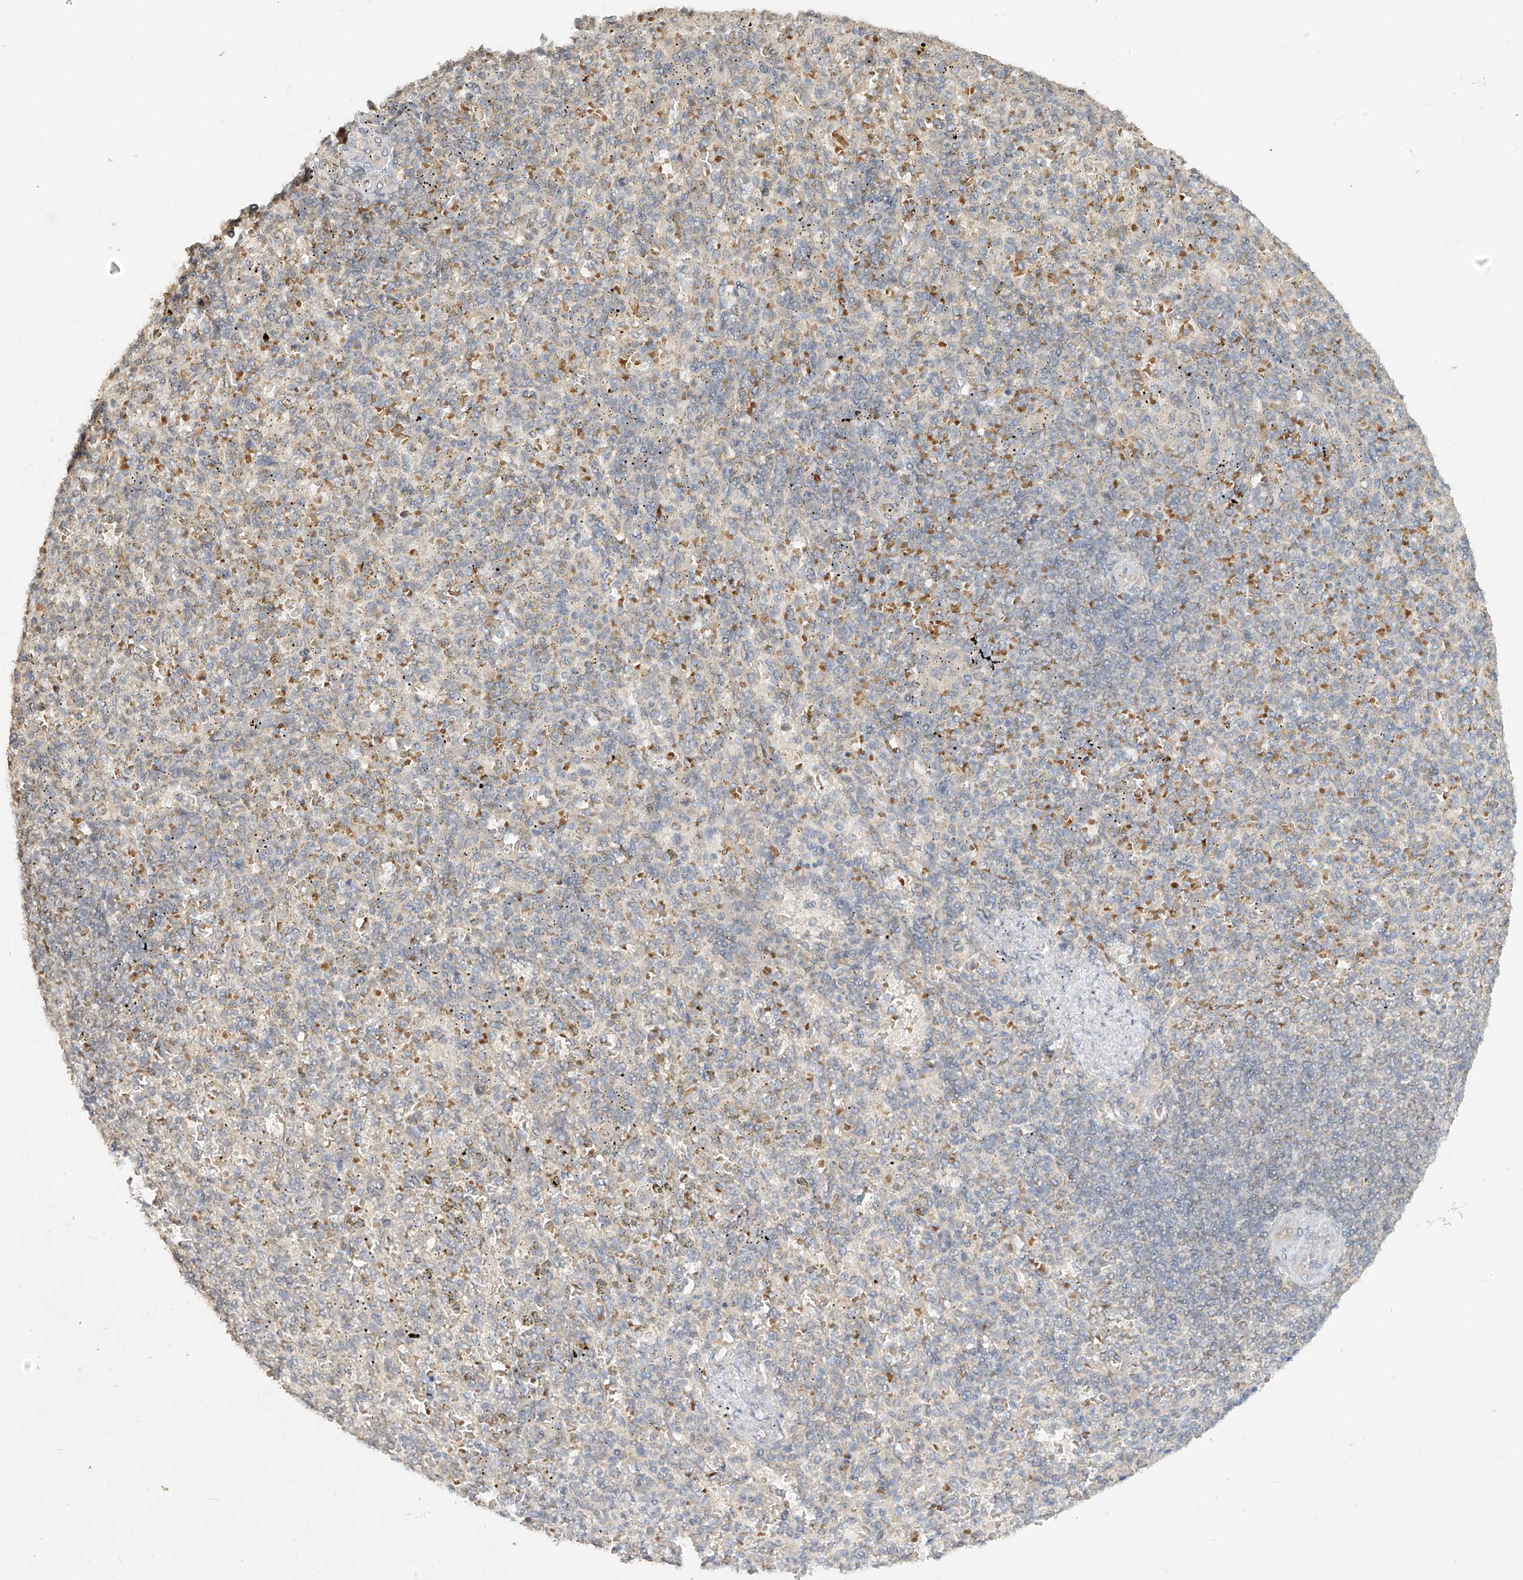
{"staining": {"intensity": "weak", "quantity": "25%-75%", "location": "cytoplasmic/membranous"}, "tissue": "spleen", "cell_type": "Cells in red pulp", "image_type": "normal", "snomed": [{"axis": "morphology", "description": "Normal tissue, NOS"}, {"axis": "topography", "description": "Spleen"}], "caption": "High-magnification brightfield microscopy of unremarkable spleen stained with DAB (3,3'-diaminobenzidine) (brown) and counterstained with hematoxylin (blue). cells in red pulp exhibit weak cytoplasmic/membranous positivity is seen in about25%-75% of cells.", "gene": "MTUS2", "patient": {"sex": "female", "age": 74}}